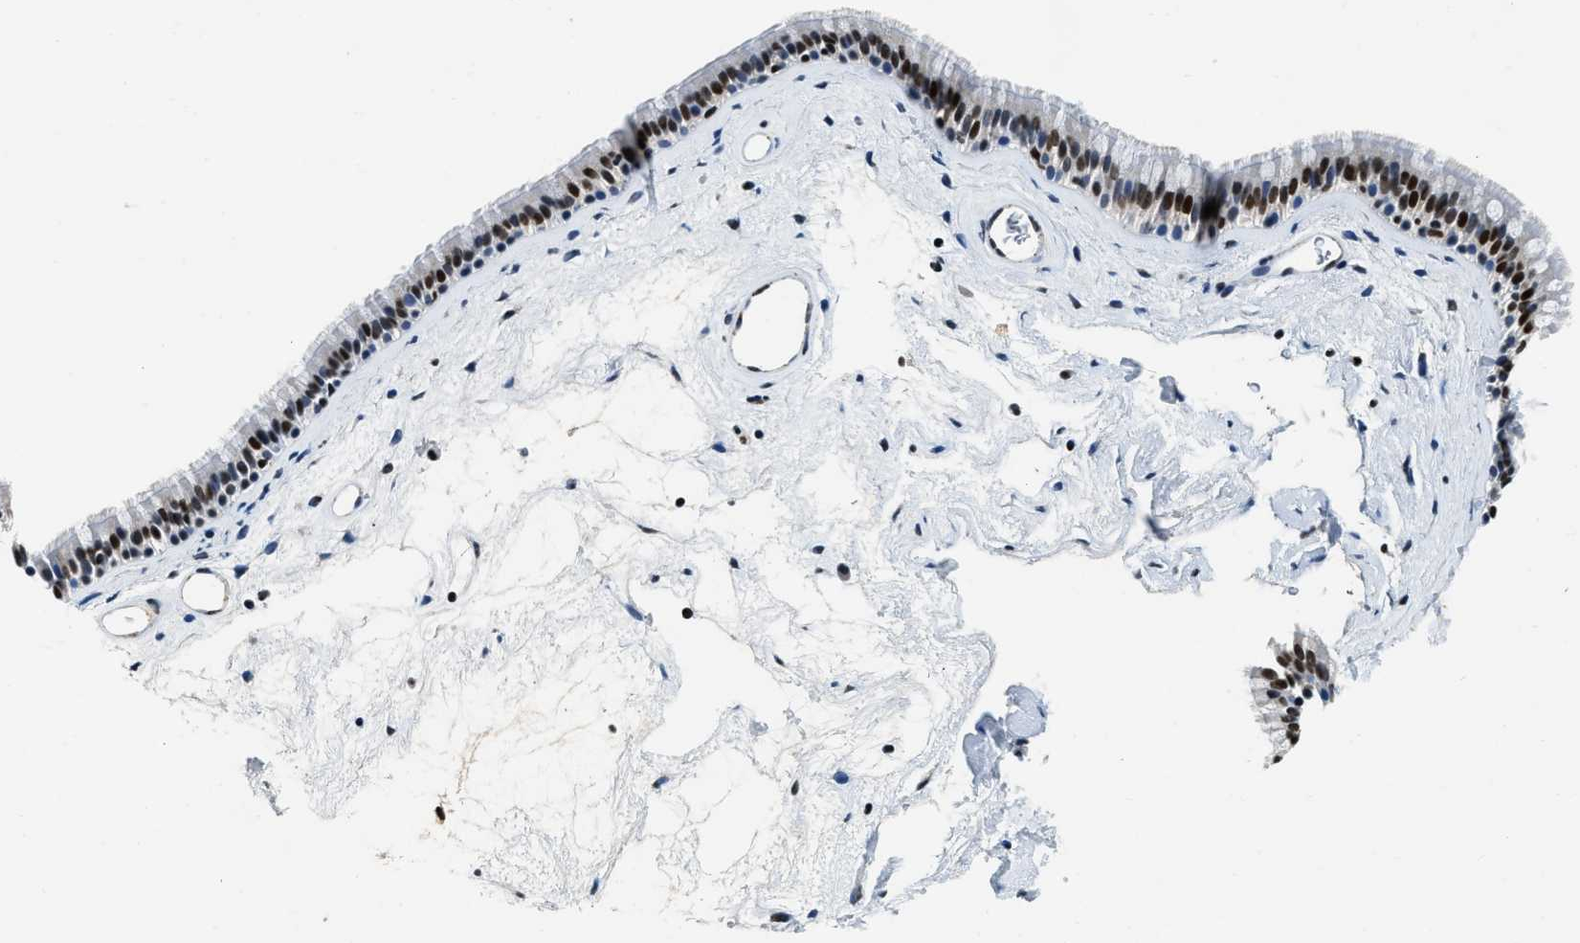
{"staining": {"intensity": "strong", "quantity": "25%-75%", "location": "nuclear"}, "tissue": "nasopharynx", "cell_type": "Respiratory epithelial cells", "image_type": "normal", "snomed": [{"axis": "morphology", "description": "Normal tissue, NOS"}, {"axis": "morphology", "description": "Inflammation, NOS"}, {"axis": "topography", "description": "Nasopharynx"}], "caption": "IHC (DAB) staining of benign nasopharynx displays strong nuclear protein expression in about 25%-75% of respiratory epithelial cells.", "gene": "CCNE1", "patient": {"sex": "male", "age": 48}}